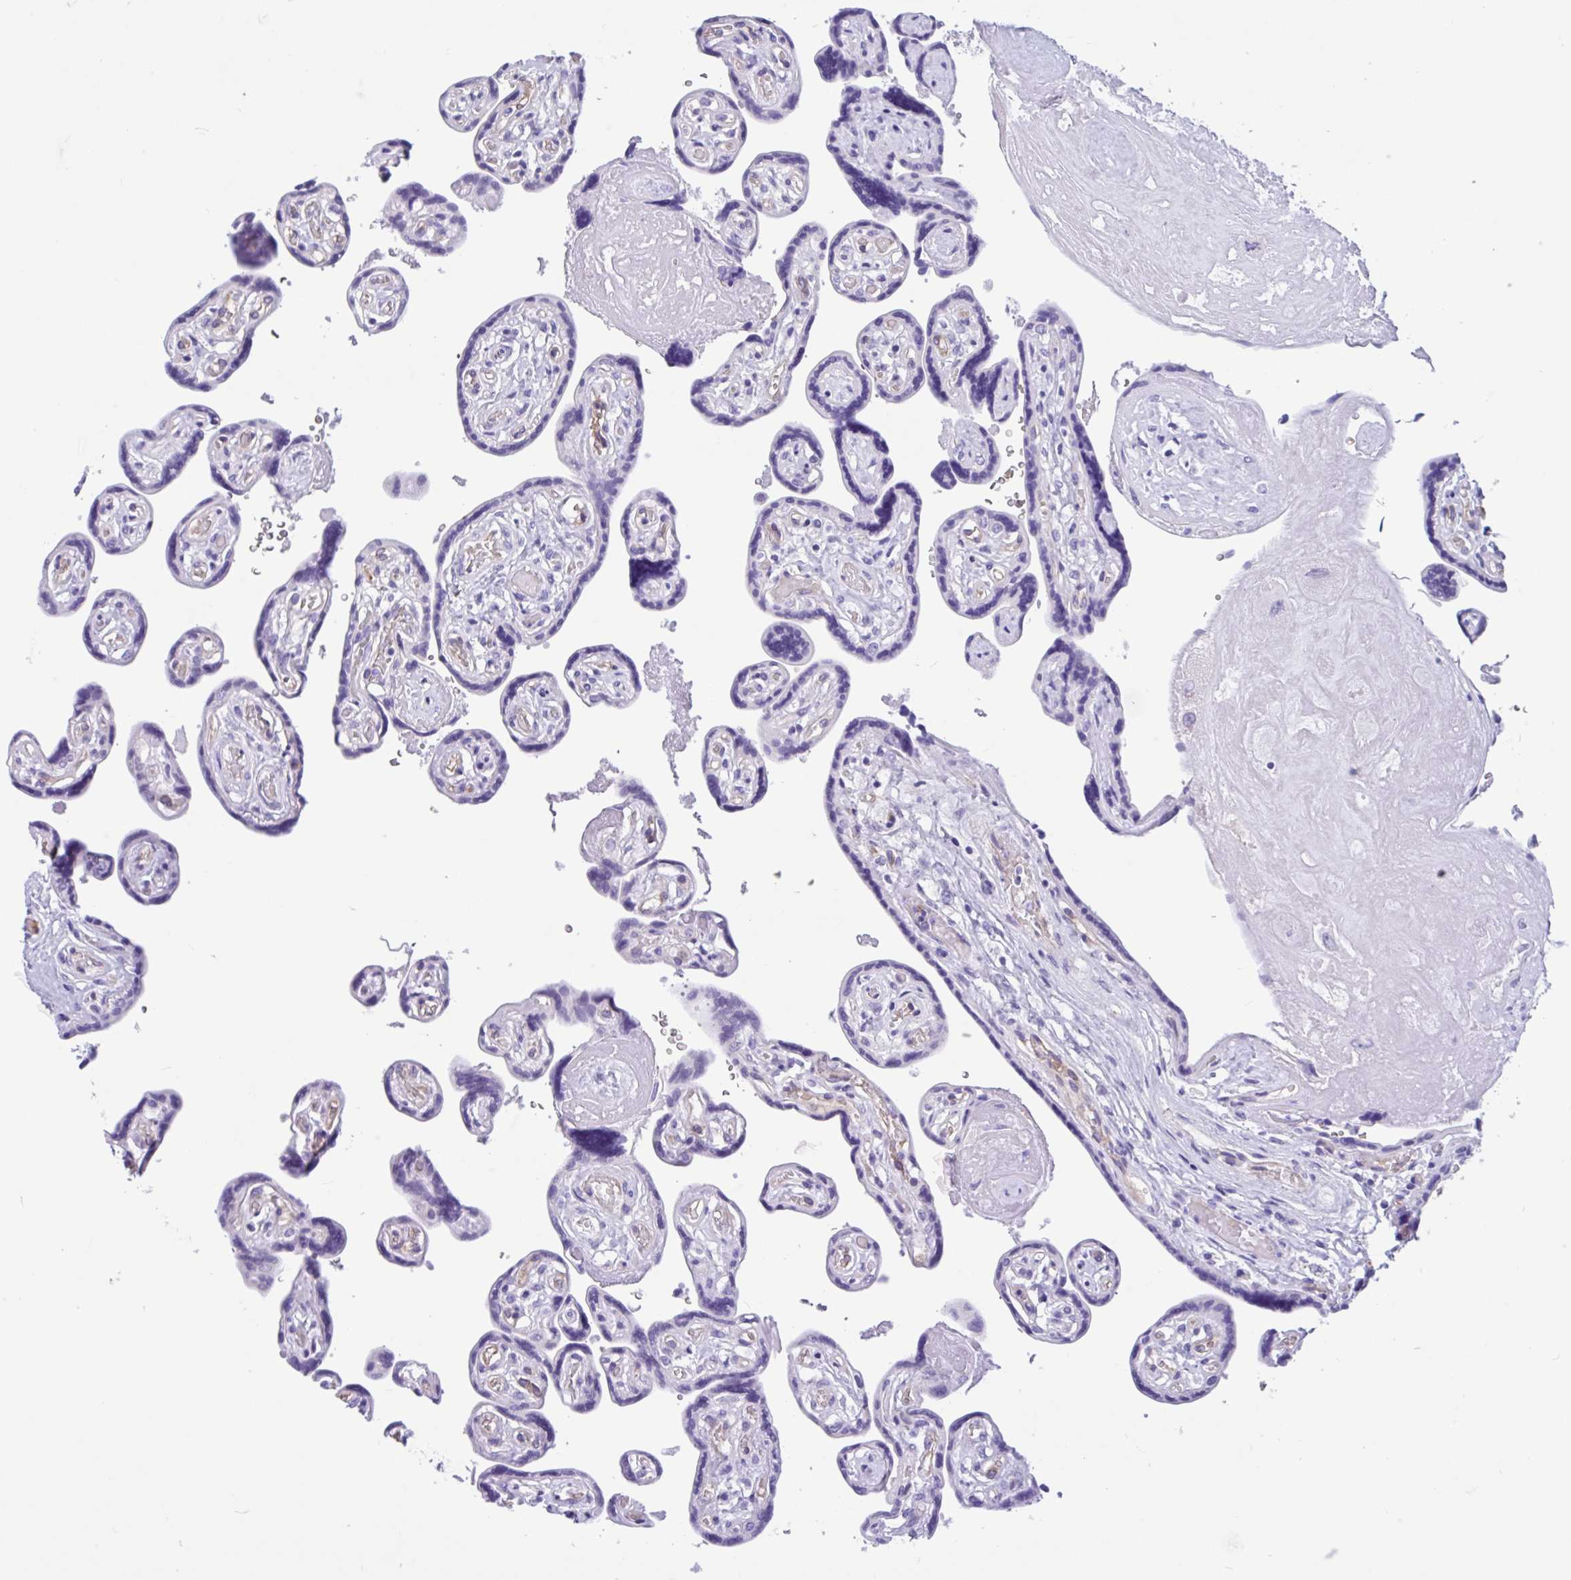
{"staining": {"intensity": "negative", "quantity": "none", "location": "none"}, "tissue": "placenta", "cell_type": "Decidual cells", "image_type": "normal", "snomed": [{"axis": "morphology", "description": "Normal tissue, NOS"}, {"axis": "topography", "description": "Placenta"}], "caption": "DAB immunohistochemical staining of normal placenta reveals no significant staining in decidual cells. The staining was performed using DAB (3,3'-diaminobenzidine) to visualize the protein expression in brown, while the nuclei were stained in blue with hematoxylin (Magnification: 20x).", "gene": "TMEM79", "patient": {"sex": "female", "age": 32}}